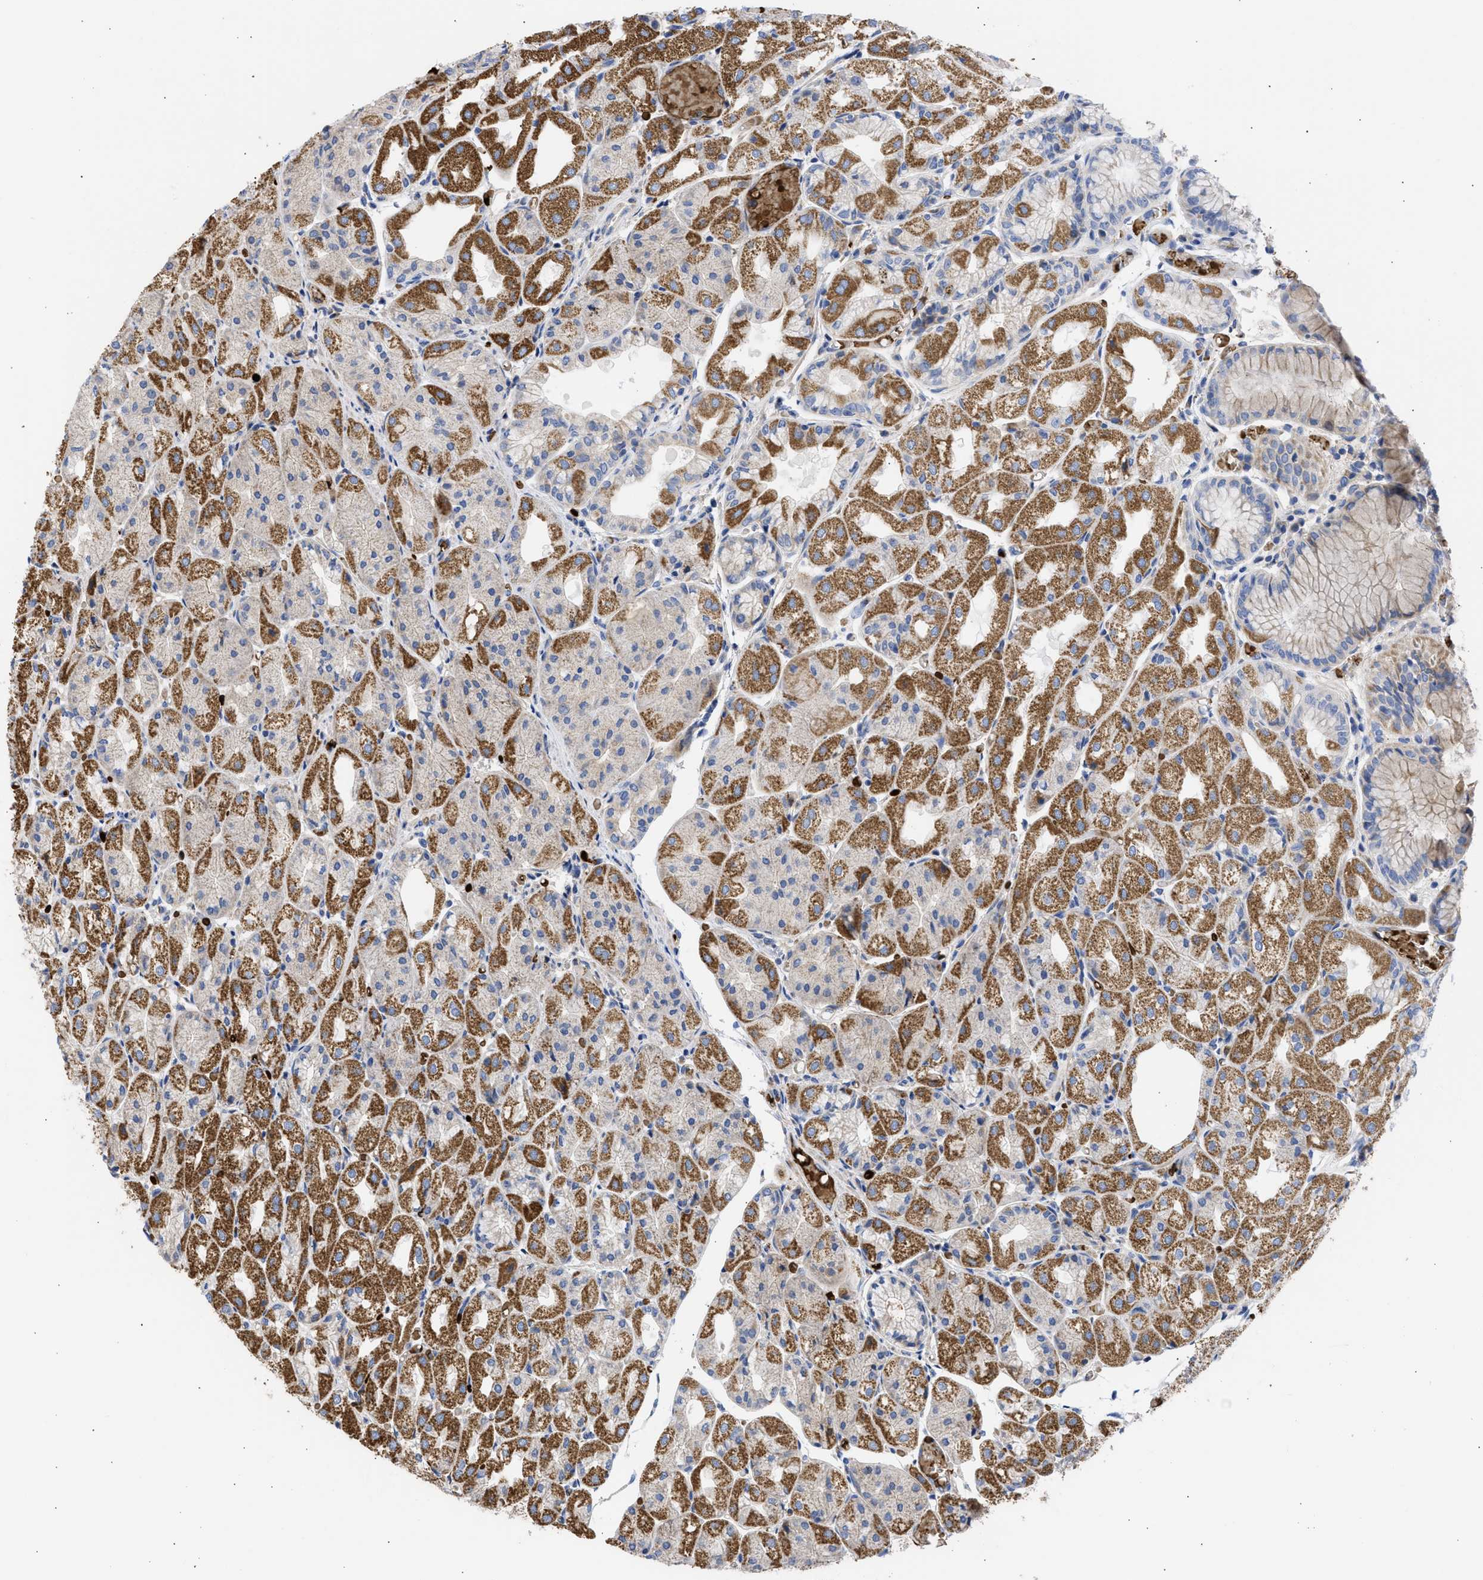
{"staining": {"intensity": "moderate", "quantity": "25%-75%", "location": "cytoplasmic/membranous"}, "tissue": "stomach", "cell_type": "Glandular cells", "image_type": "normal", "snomed": [{"axis": "morphology", "description": "Normal tissue, NOS"}, {"axis": "topography", "description": "Stomach, upper"}], "caption": "Immunohistochemistry (IHC) (DAB (3,3'-diaminobenzidine)) staining of normal stomach reveals moderate cytoplasmic/membranous protein staining in approximately 25%-75% of glandular cells. (Stains: DAB in brown, nuclei in blue, Microscopy: brightfield microscopy at high magnification).", "gene": "BTG3", "patient": {"sex": "male", "age": 72}}